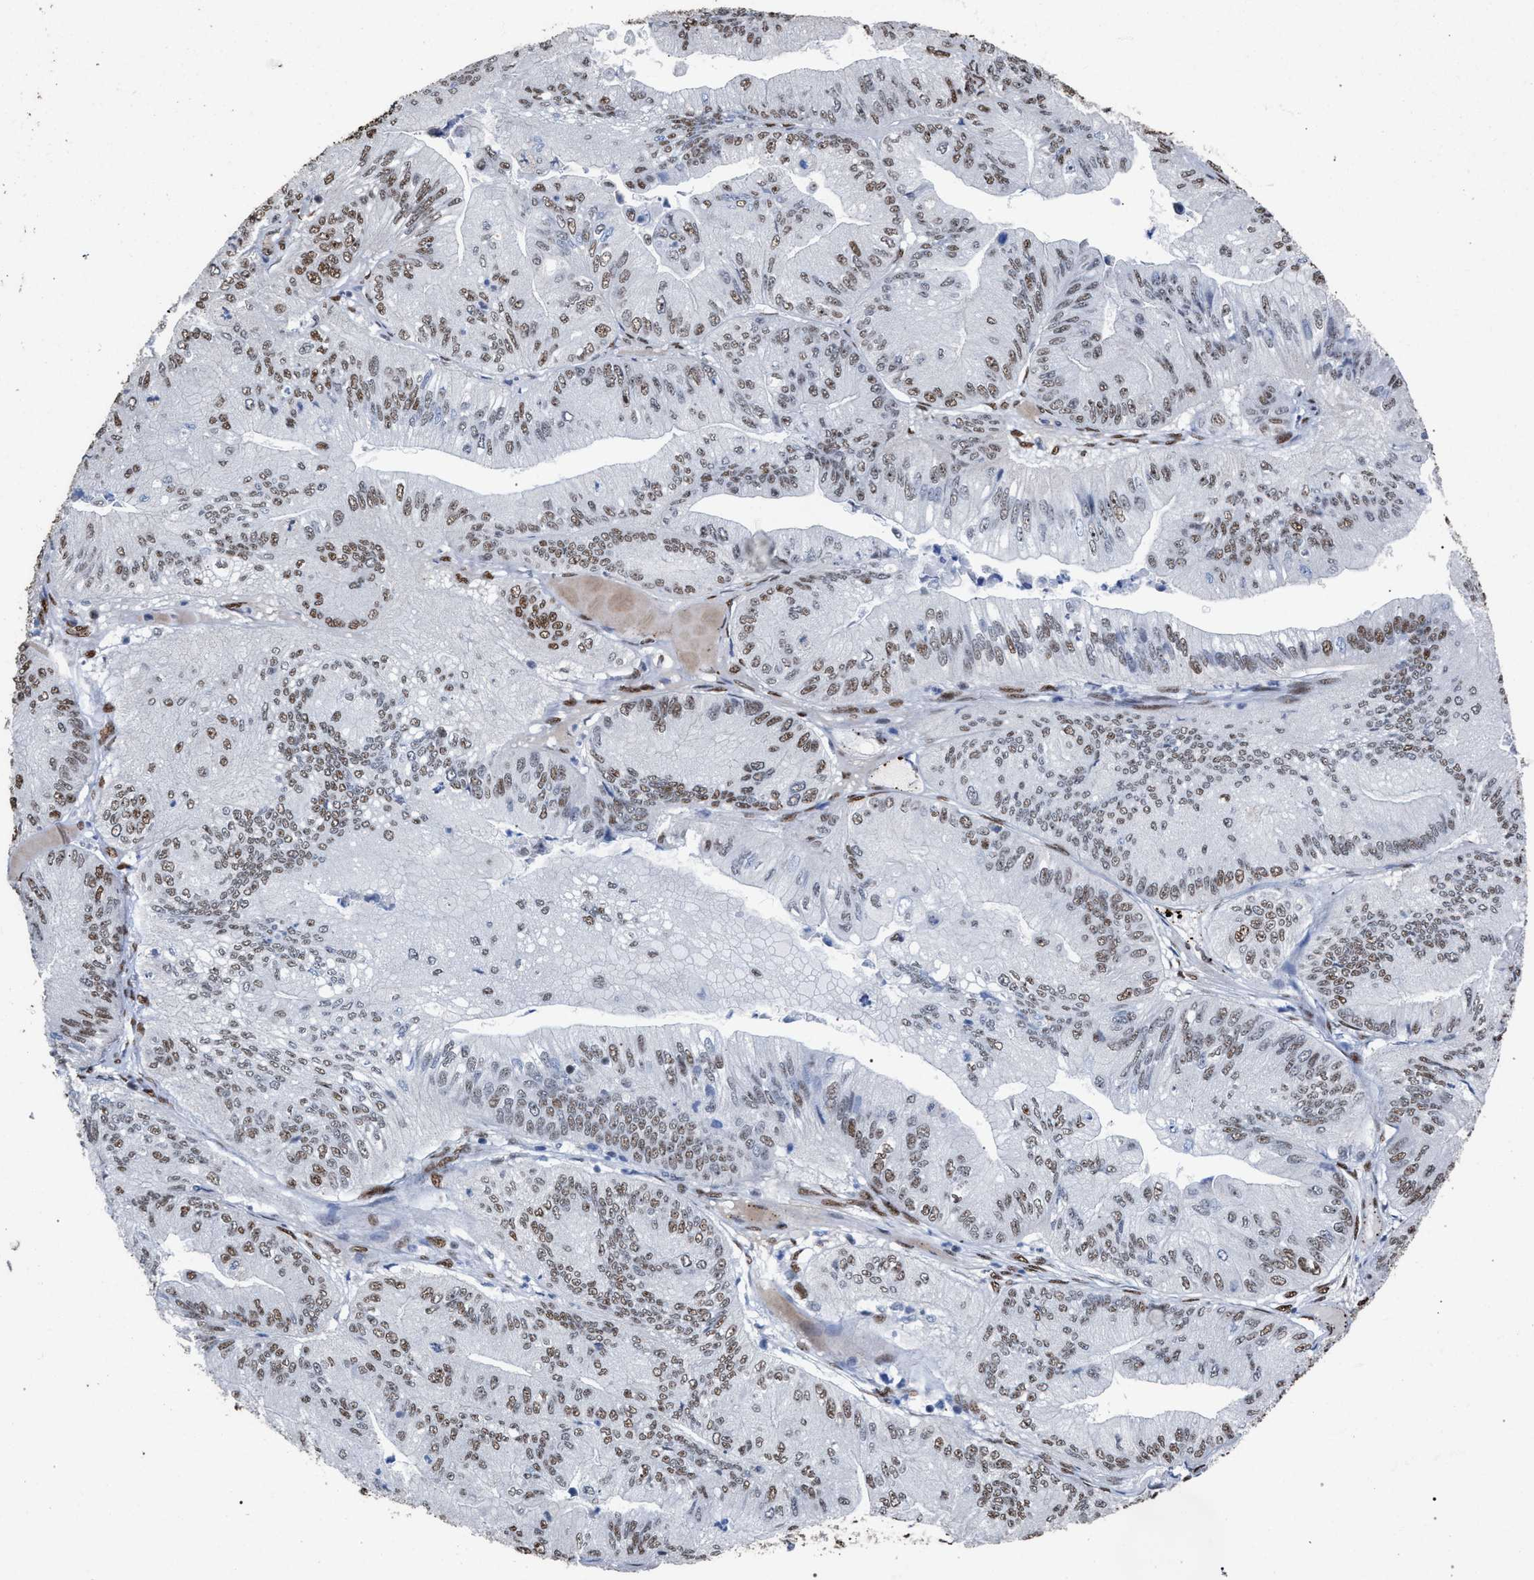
{"staining": {"intensity": "weak", "quantity": ">75%", "location": "nuclear"}, "tissue": "ovarian cancer", "cell_type": "Tumor cells", "image_type": "cancer", "snomed": [{"axis": "morphology", "description": "Cystadenocarcinoma, mucinous, NOS"}, {"axis": "topography", "description": "Ovary"}], "caption": "This is an image of IHC staining of ovarian mucinous cystadenocarcinoma, which shows weak expression in the nuclear of tumor cells.", "gene": "TP53BP1", "patient": {"sex": "female", "age": 61}}